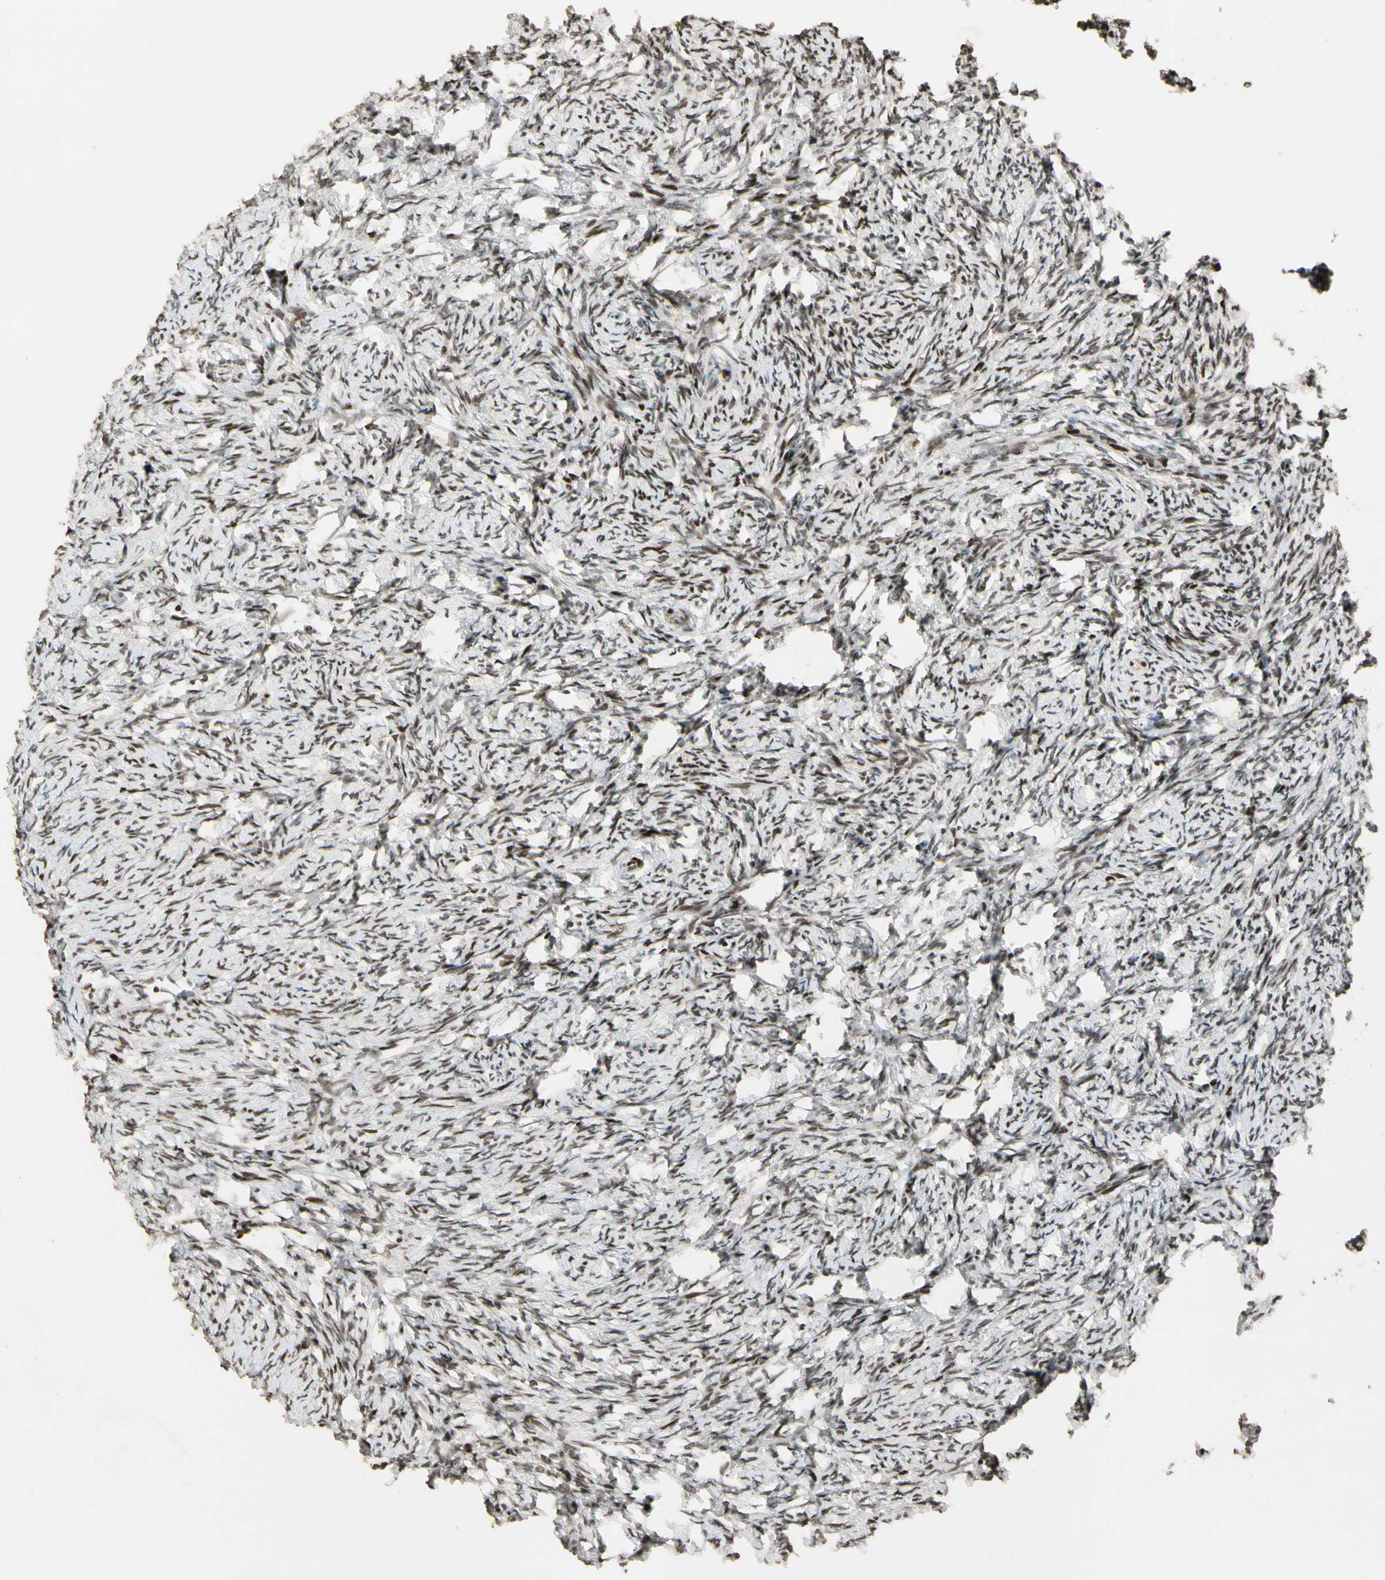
{"staining": {"intensity": "moderate", "quantity": ">75%", "location": "nuclear"}, "tissue": "ovary", "cell_type": "Ovarian stroma cells", "image_type": "normal", "snomed": [{"axis": "morphology", "description": "Normal tissue, NOS"}, {"axis": "topography", "description": "Ovary"}], "caption": "Ovary stained for a protein (brown) demonstrates moderate nuclear positive staining in approximately >75% of ovarian stroma cells.", "gene": "TSHZ3", "patient": {"sex": "female", "age": 60}}